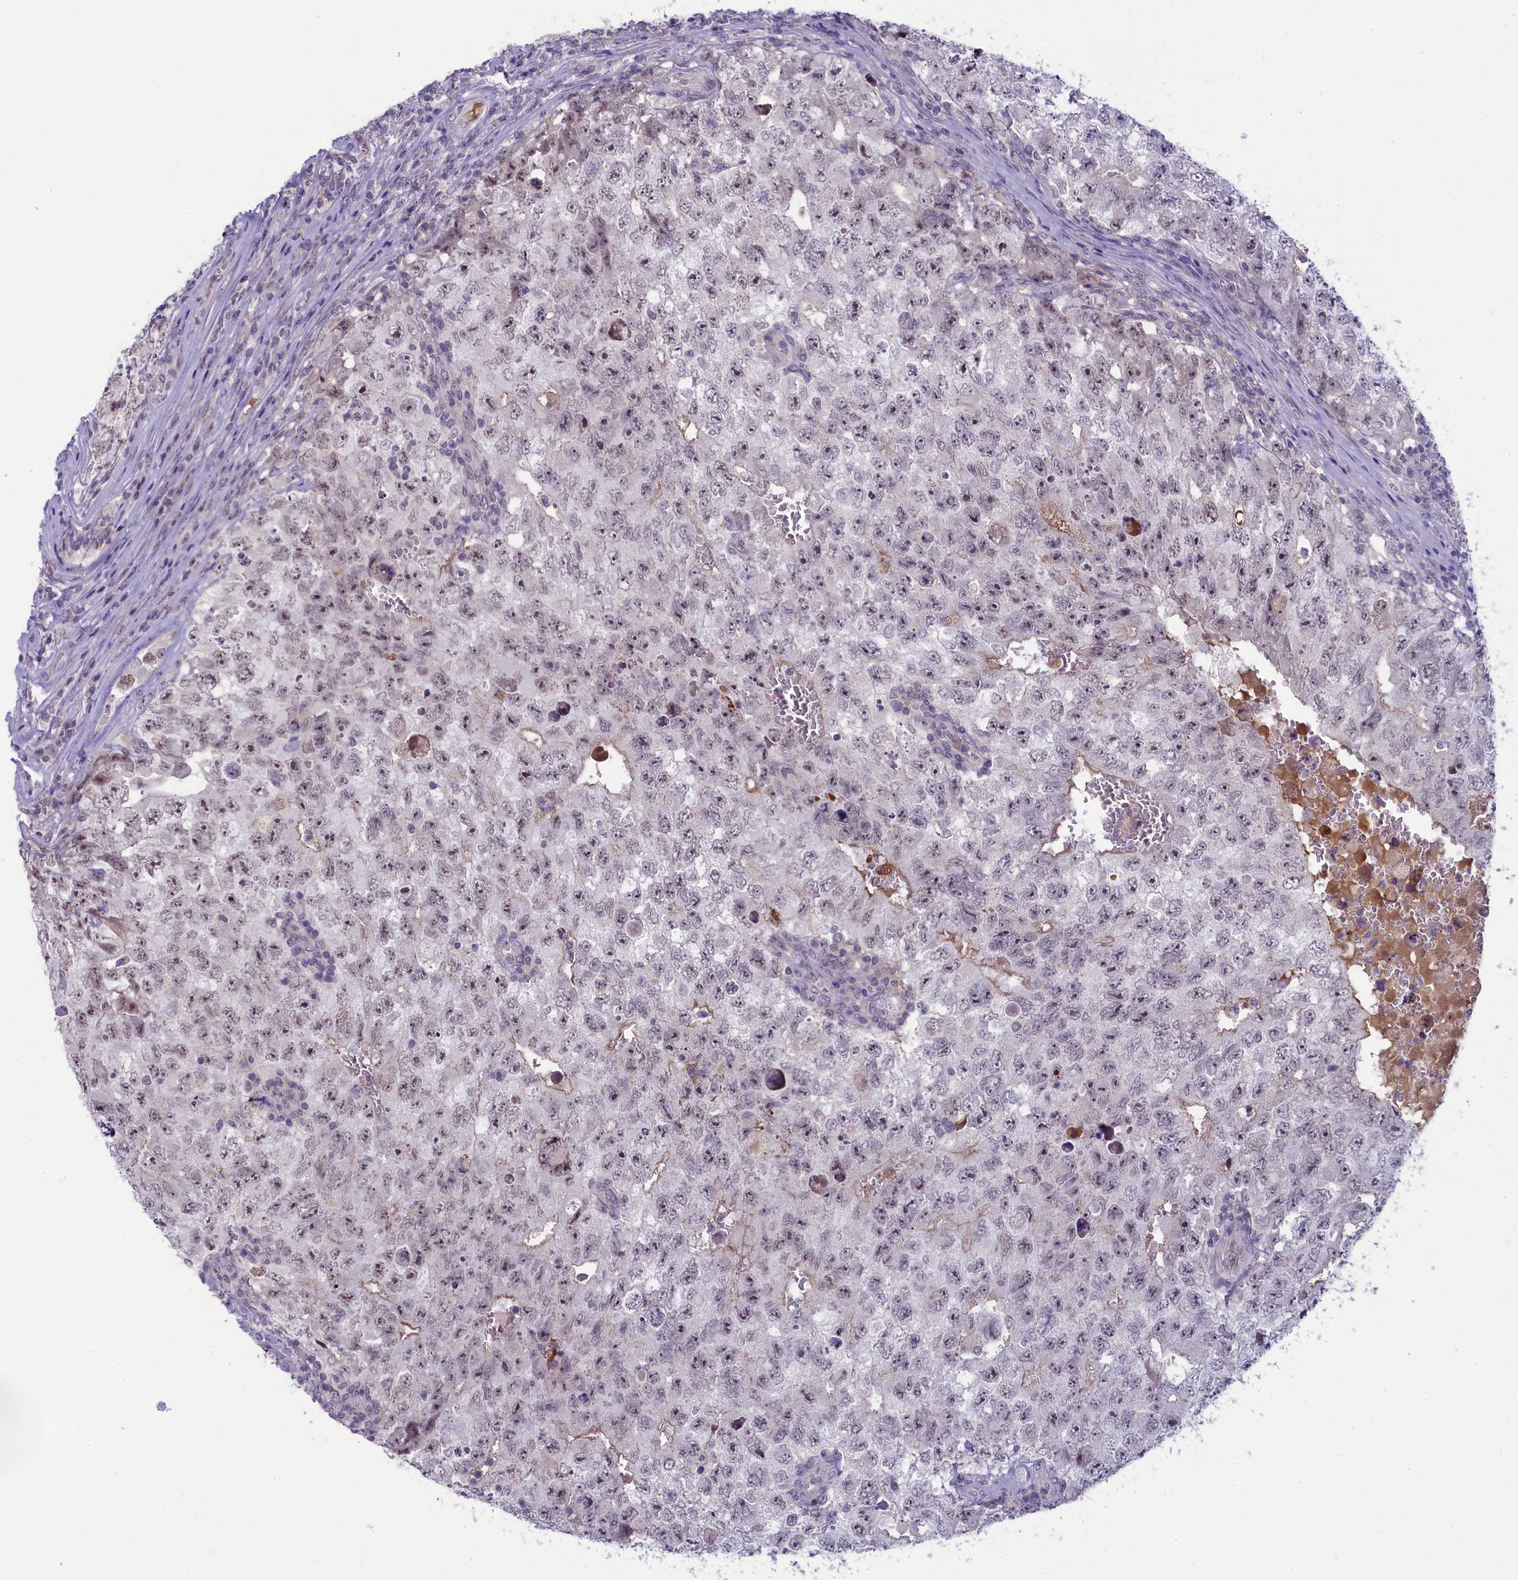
{"staining": {"intensity": "weak", "quantity": "25%-75%", "location": "nuclear"}, "tissue": "testis cancer", "cell_type": "Tumor cells", "image_type": "cancer", "snomed": [{"axis": "morphology", "description": "Carcinoma, Embryonal, NOS"}, {"axis": "topography", "description": "Testis"}], "caption": "Weak nuclear positivity is present in about 25%-75% of tumor cells in embryonal carcinoma (testis). The staining was performed using DAB (3,3'-diaminobenzidine), with brown indicating positive protein expression. Nuclei are stained blue with hematoxylin.", "gene": "CRAMP1", "patient": {"sex": "male", "age": 17}}